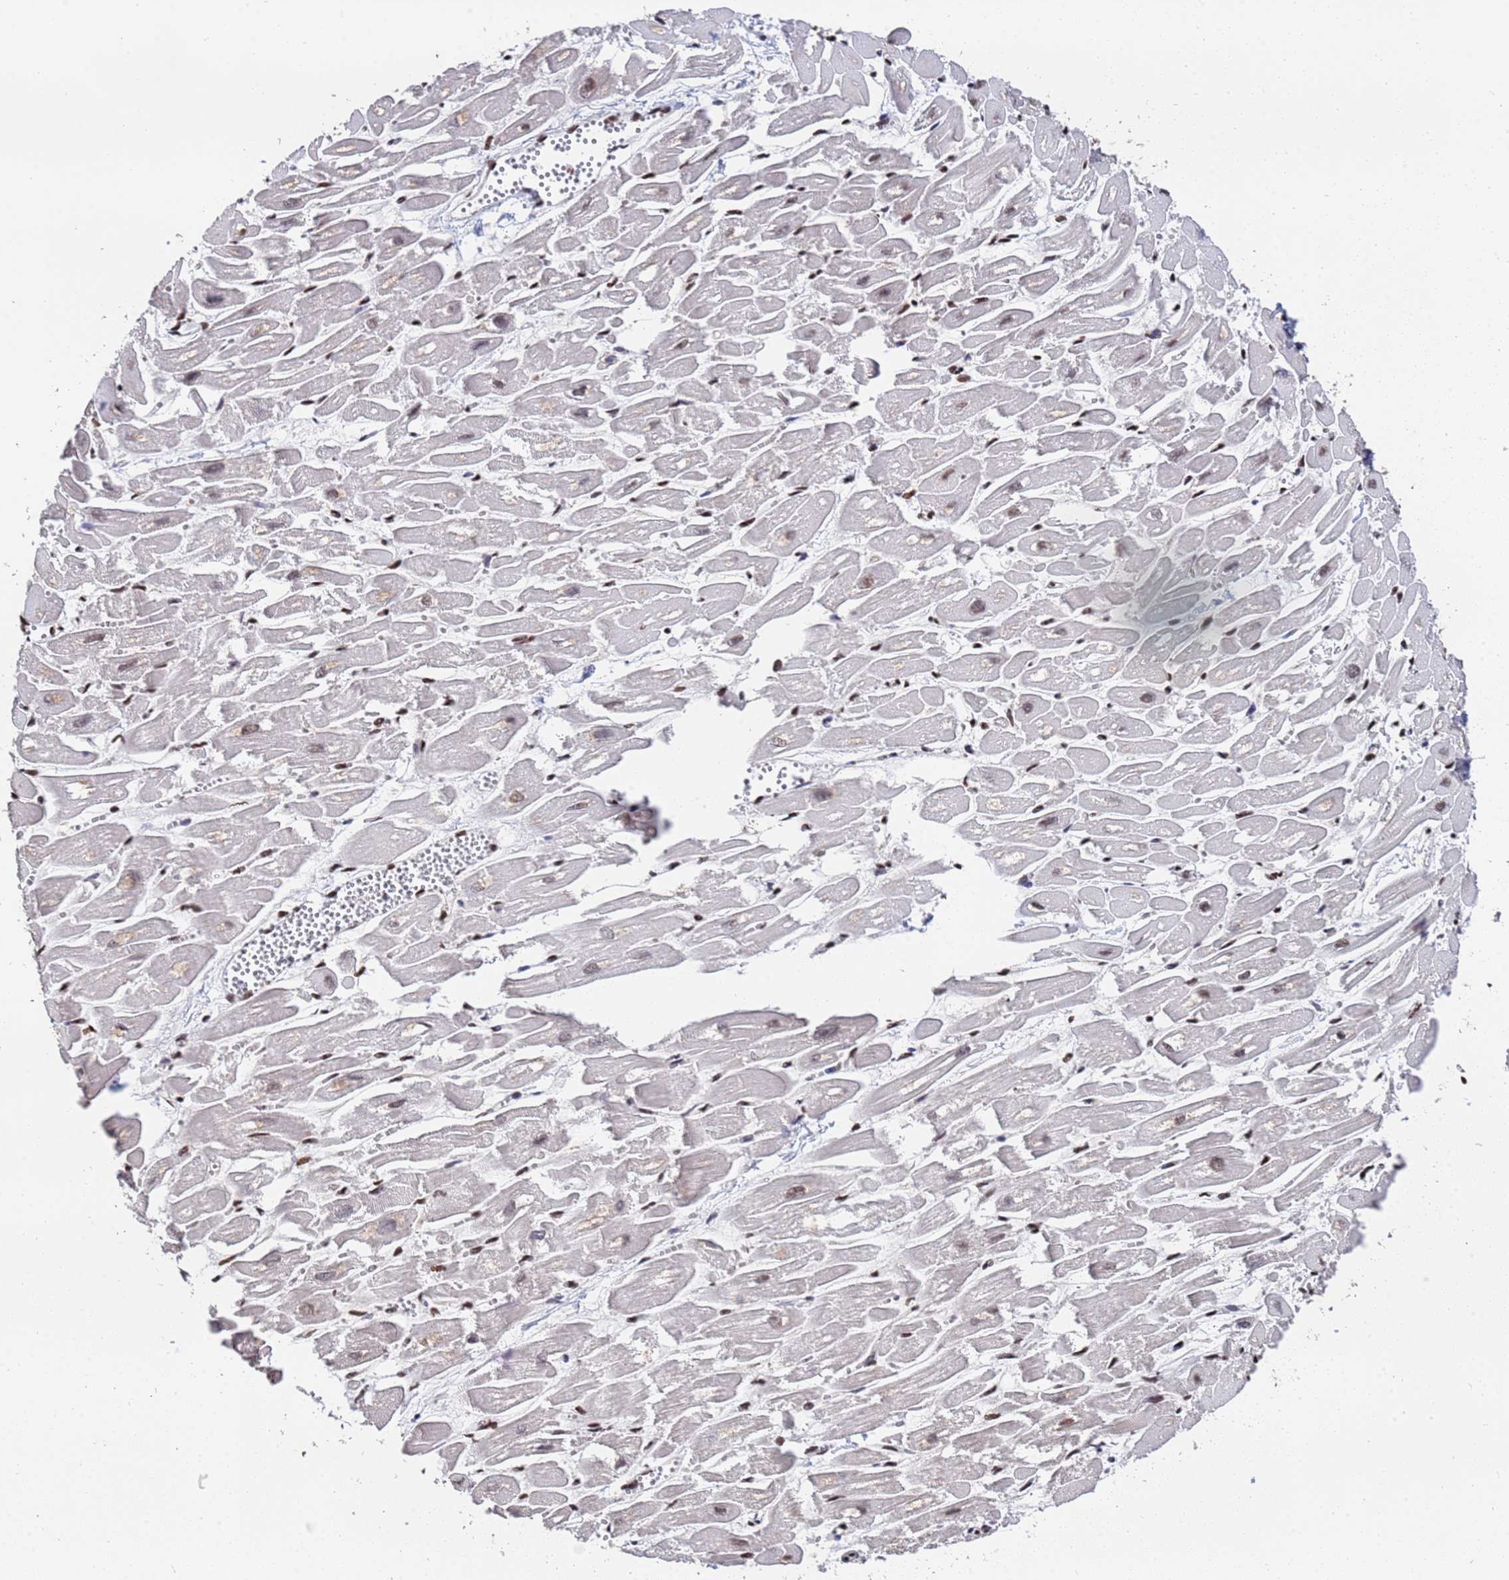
{"staining": {"intensity": "strong", "quantity": "25%-75%", "location": "nuclear"}, "tissue": "heart muscle", "cell_type": "Cardiomyocytes", "image_type": "normal", "snomed": [{"axis": "morphology", "description": "Normal tissue, NOS"}, {"axis": "topography", "description": "Heart"}], "caption": "Cardiomyocytes display strong nuclear expression in about 25%-75% of cells in benign heart muscle.", "gene": "SF3B2", "patient": {"sex": "male", "age": 54}}